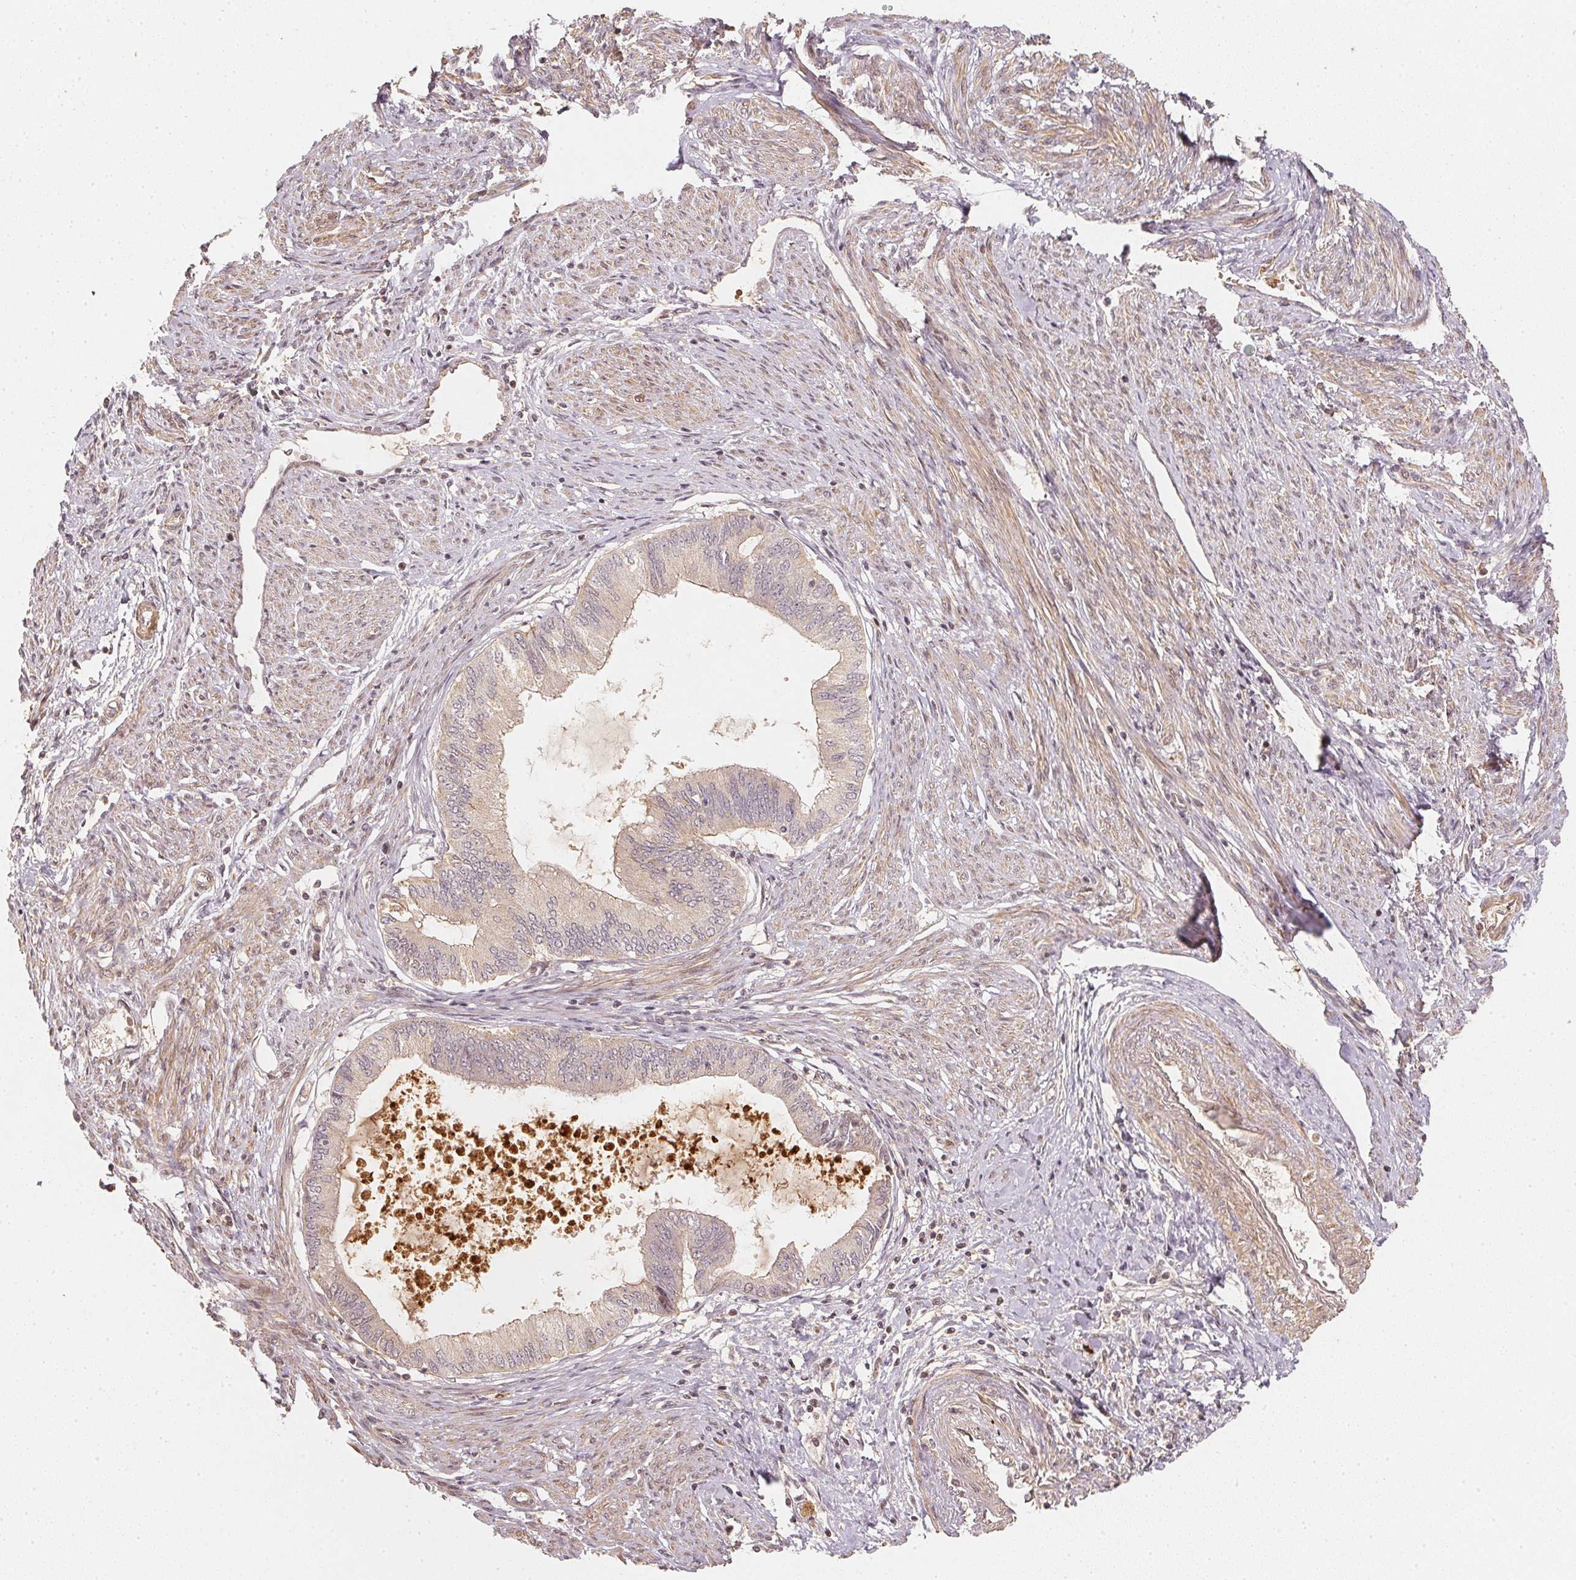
{"staining": {"intensity": "negative", "quantity": "none", "location": "none"}, "tissue": "endometrial cancer", "cell_type": "Tumor cells", "image_type": "cancer", "snomed": [{"axis": "morphology", "description": "Adenocarcinoma, NOS"}, {"axis": "topography", "description": "Endometrium"}], "caption": "This photomicrograph is of endometrial cancer (adenocarcinoma) stained with immunohistochemistry (IHC) to label a protein in brown with the nuclei are counter-stained blue. There is no positivity in tumor cells. (Brightfield microscopy of DAB IHC at high magnification).", "gene": "SERPINE1", "patient": {"sex": "female", "age": 86}}